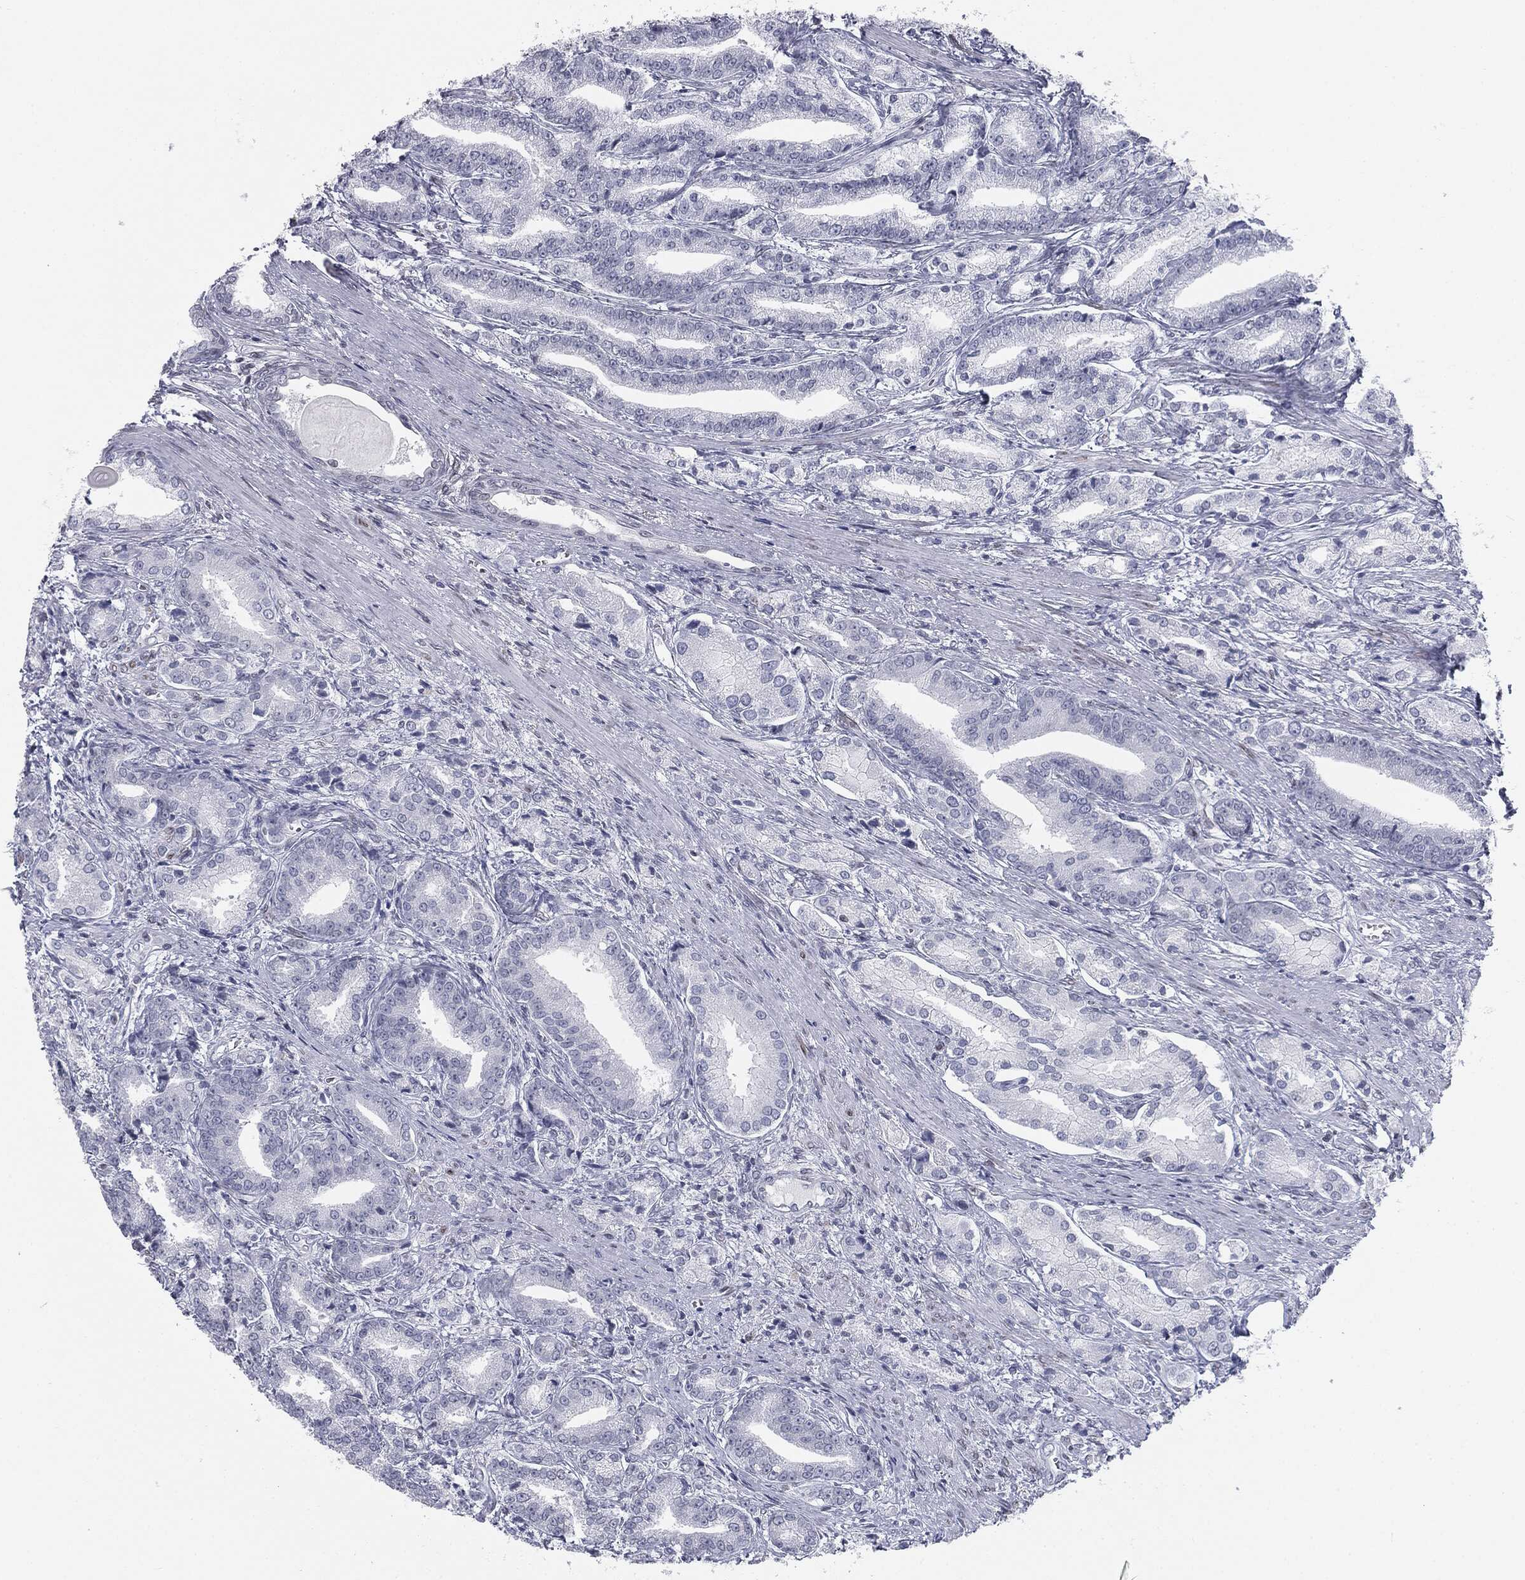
{"staining": {"intensity": "negative", "quantity": "none", "location": "none"}, "tissue": "prostate cancer", "cell_type": "Tumor cells", "image_type": "cancer", "snomed": [{"axis": "morphology", "description": "Adenocarcinoma, High grade"}, {"axis": "topography", "description": "Prostate and seminal vesicle, NOS"}], "caption": "The histopathology image demonstrates no staining of tumor cells in prostate cancer (high-grade adenocarcinoma). (DAB immunohistochemistry (IHC), high magnification).", "gene": "ALDOB", "patient": {"sex": "male", "age": 61}}